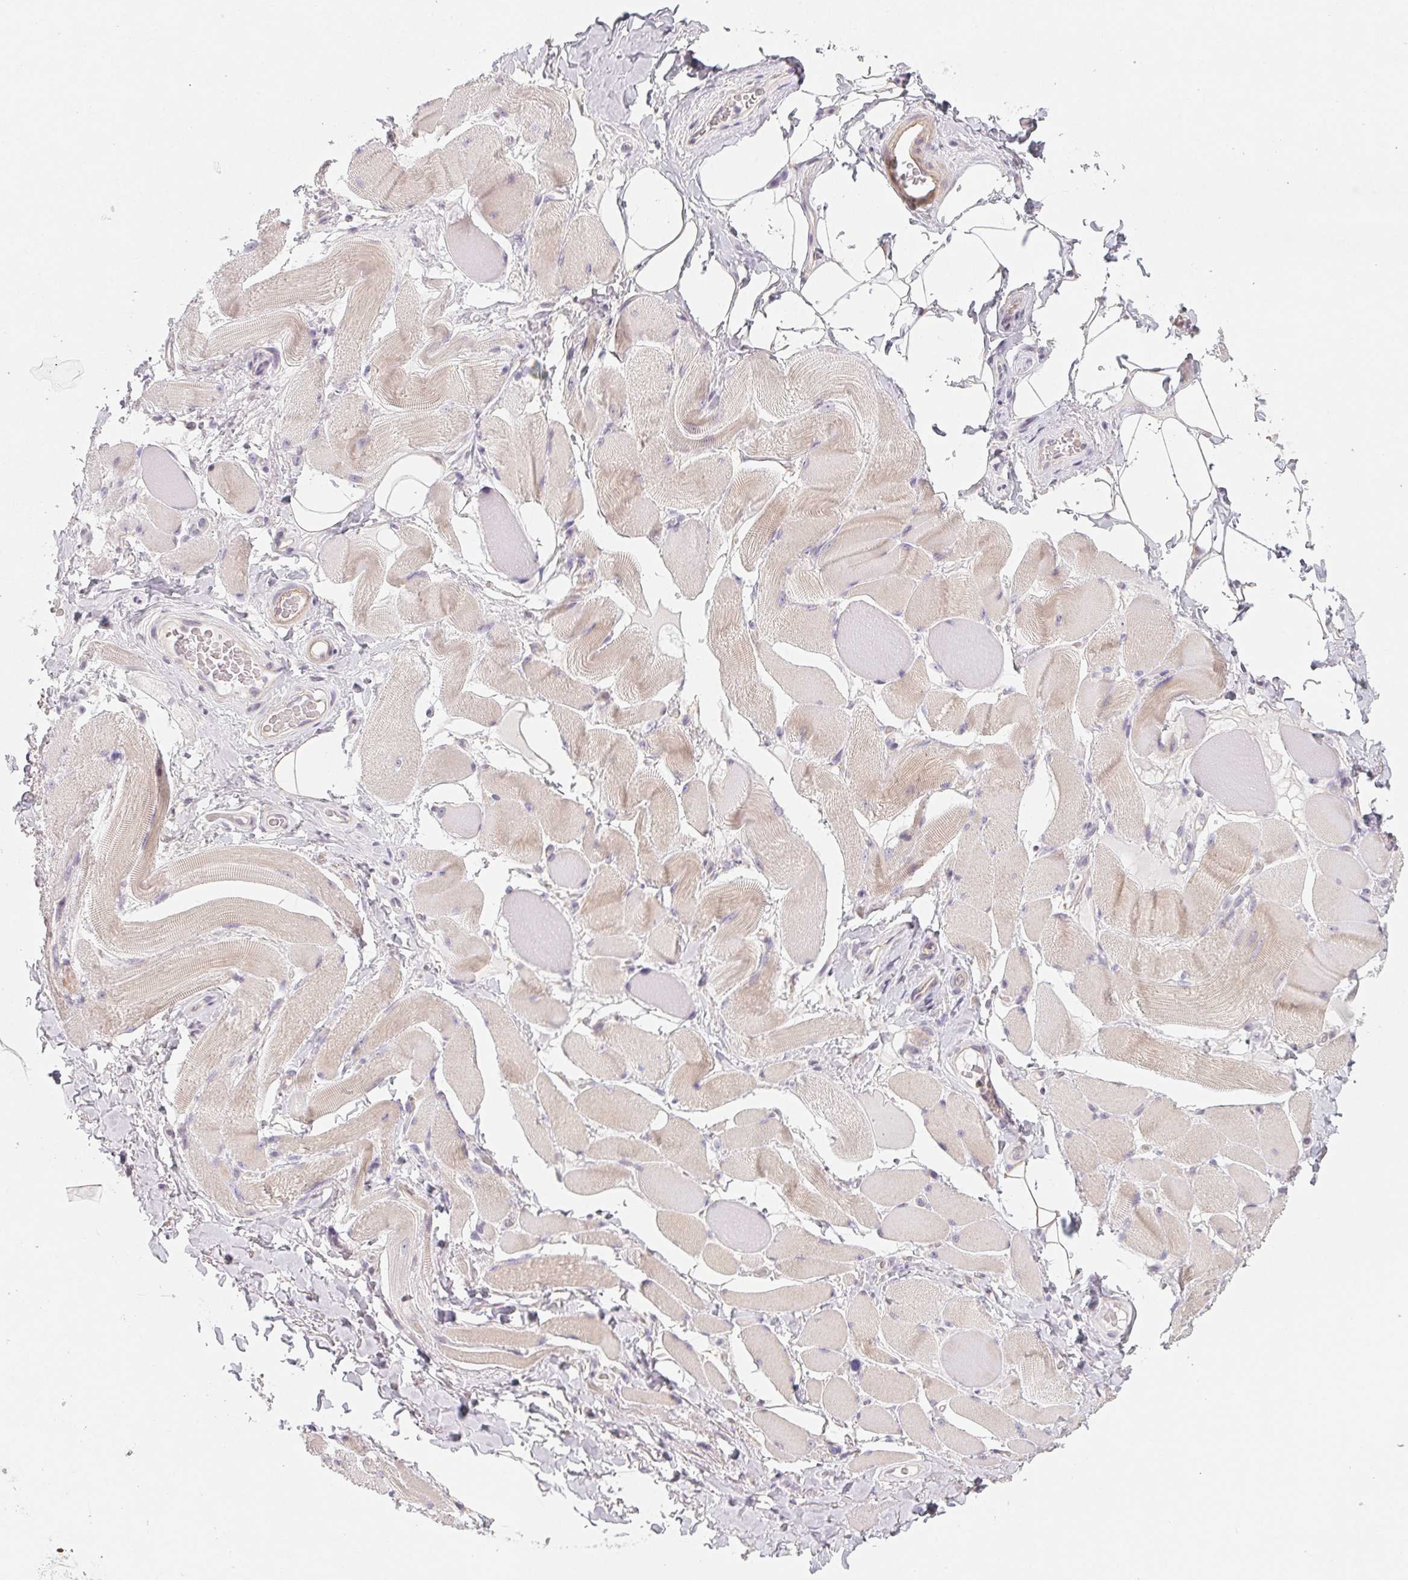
{"staining": {"intensity": "weak", "quantity": "25%-75%", "location": "cytoplasmic/membranous"}, "tissue": "skeletal muscle", "cell_type": "Myocytes", "image_type": "normal", "snomed": [{"axis": "morphology", "description": "Normal tissue, NOS"}, {"axis": "topography", "description": "Skeletal muscle"}, {"axis": "topography", "description": "Anal"}, {"axis": "topography", "description": "Peripheral nerve tissue"}], "caption": "Weak cytoplasmic/membranous protein expression is present in approximately 25%-75% of myocytes in skeletal muscle.", "gene": "LRRC23", "patient": {"sex": "male", "age": 53}}